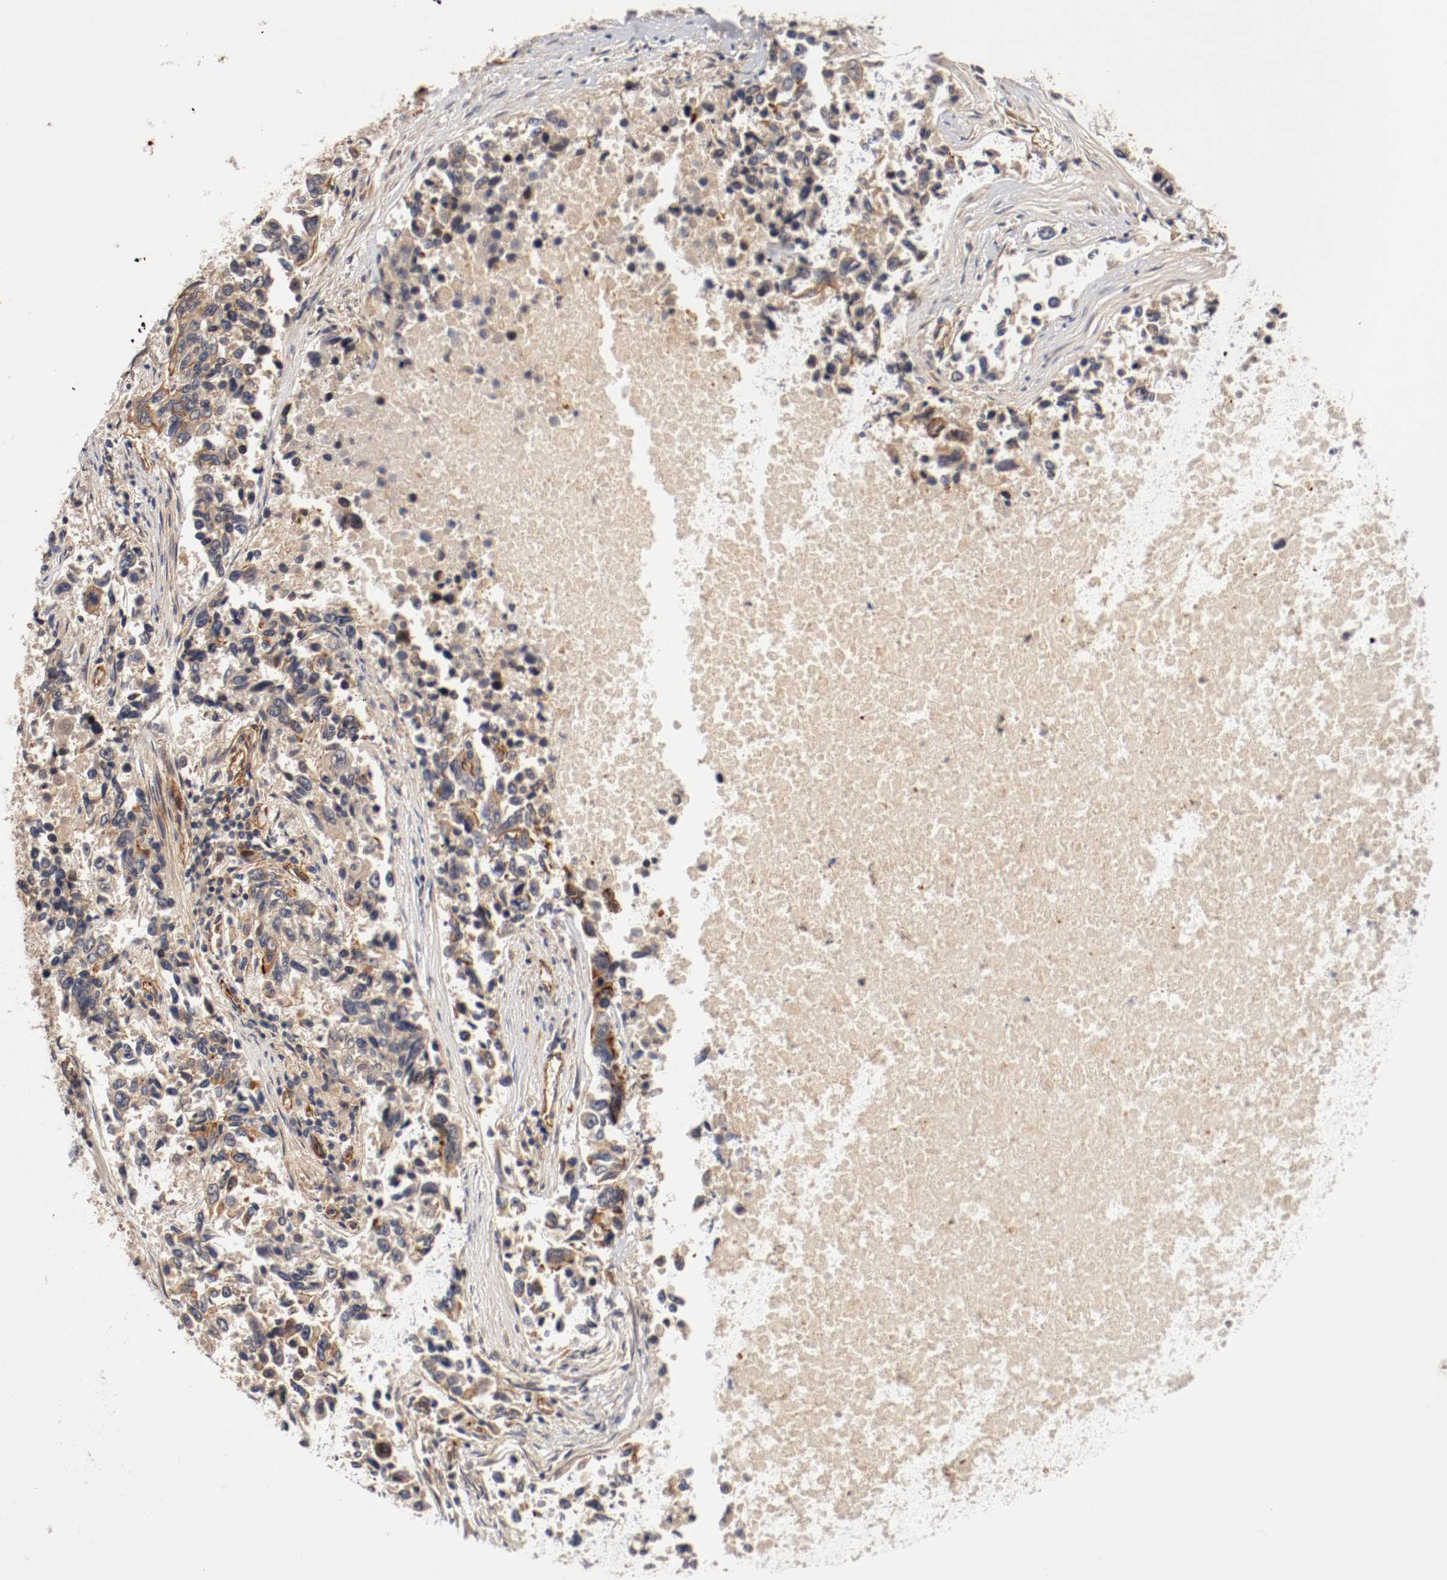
{"staining": {"intensity": "moderate", "quantity": "25%-75%", "location": "cytoplasmic/membranous"}, "tissue": "lung cancer", "cell_type": "Tumor cells", "image_type": "cancer", "snomed": [{"axis": "morphology", "description": "Adenocarcinoma, NOS"}, {"axis": "topography", "description": "Lung"}], "caption": "There is medium levels of moderate cytoplasmic/membranous staining in tumor cells of lung cancer (adenocarcinoma), as demonstrated by immunohistochemical staining (brown color).", "gene": "TYK2", "patient": {"sex": "male", "age": 84}}